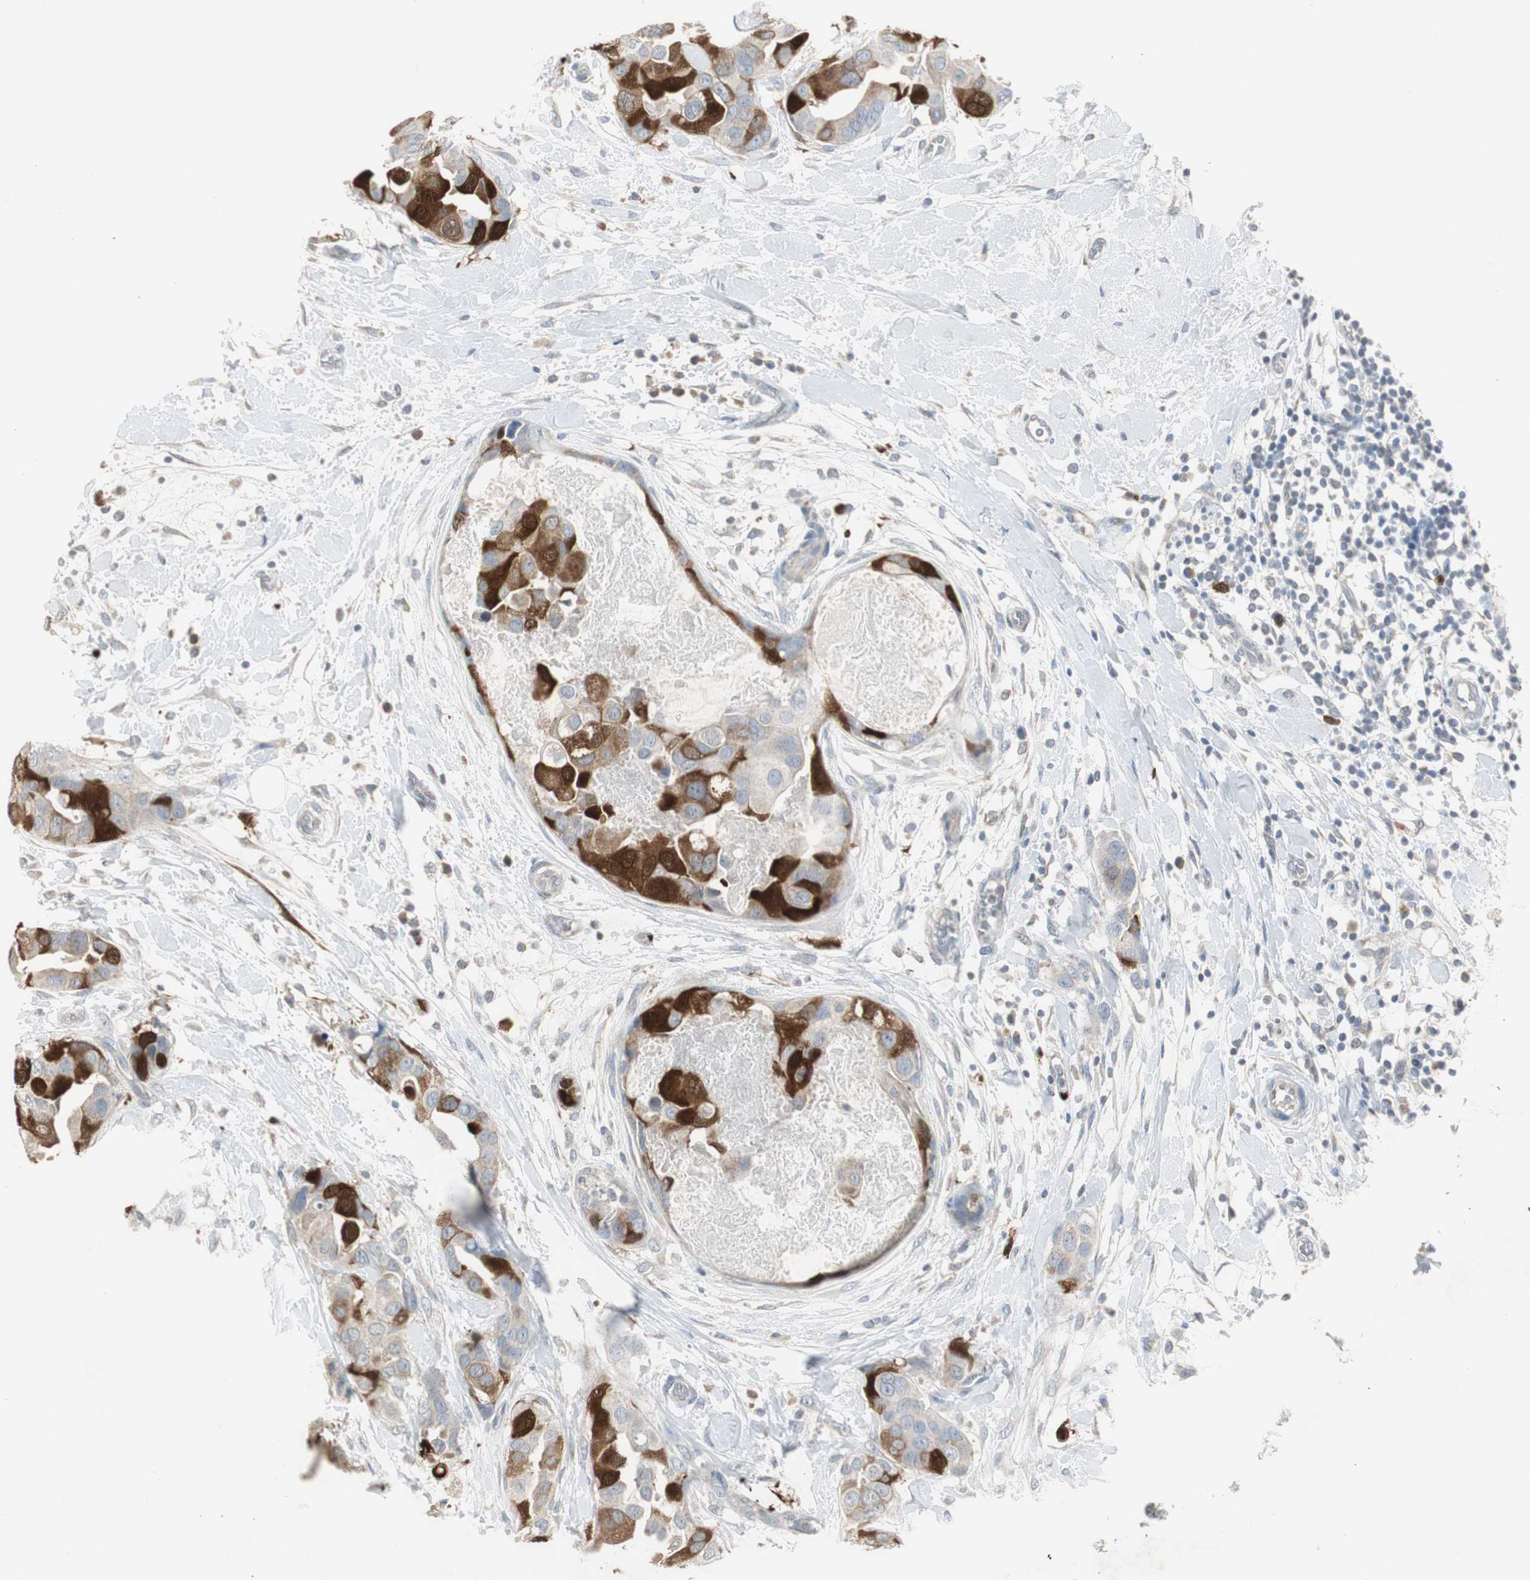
{"staining": {"intensity": "strong", "quantity": "25%-75%", "location": "cytoplasmic/membranous"}, "tissue": "breast cancer", "cell_type": "Tumor cells", "image_type": "cancer", "snomed": [{"axis": "morphology", "description": "Duct carcinoma"}, {"axis": "topography", "description": "Breast"}], "caption": "Approximately 25%-75% of tumor cells in human infiltrating ductal carcinoma (breast) demonstrate strong cytoplasmic/membranous protein positivity as visualized by brown immunohistochemical staining.", "gene": "TK1", "patient": {"sex": "female", "age": 40}}